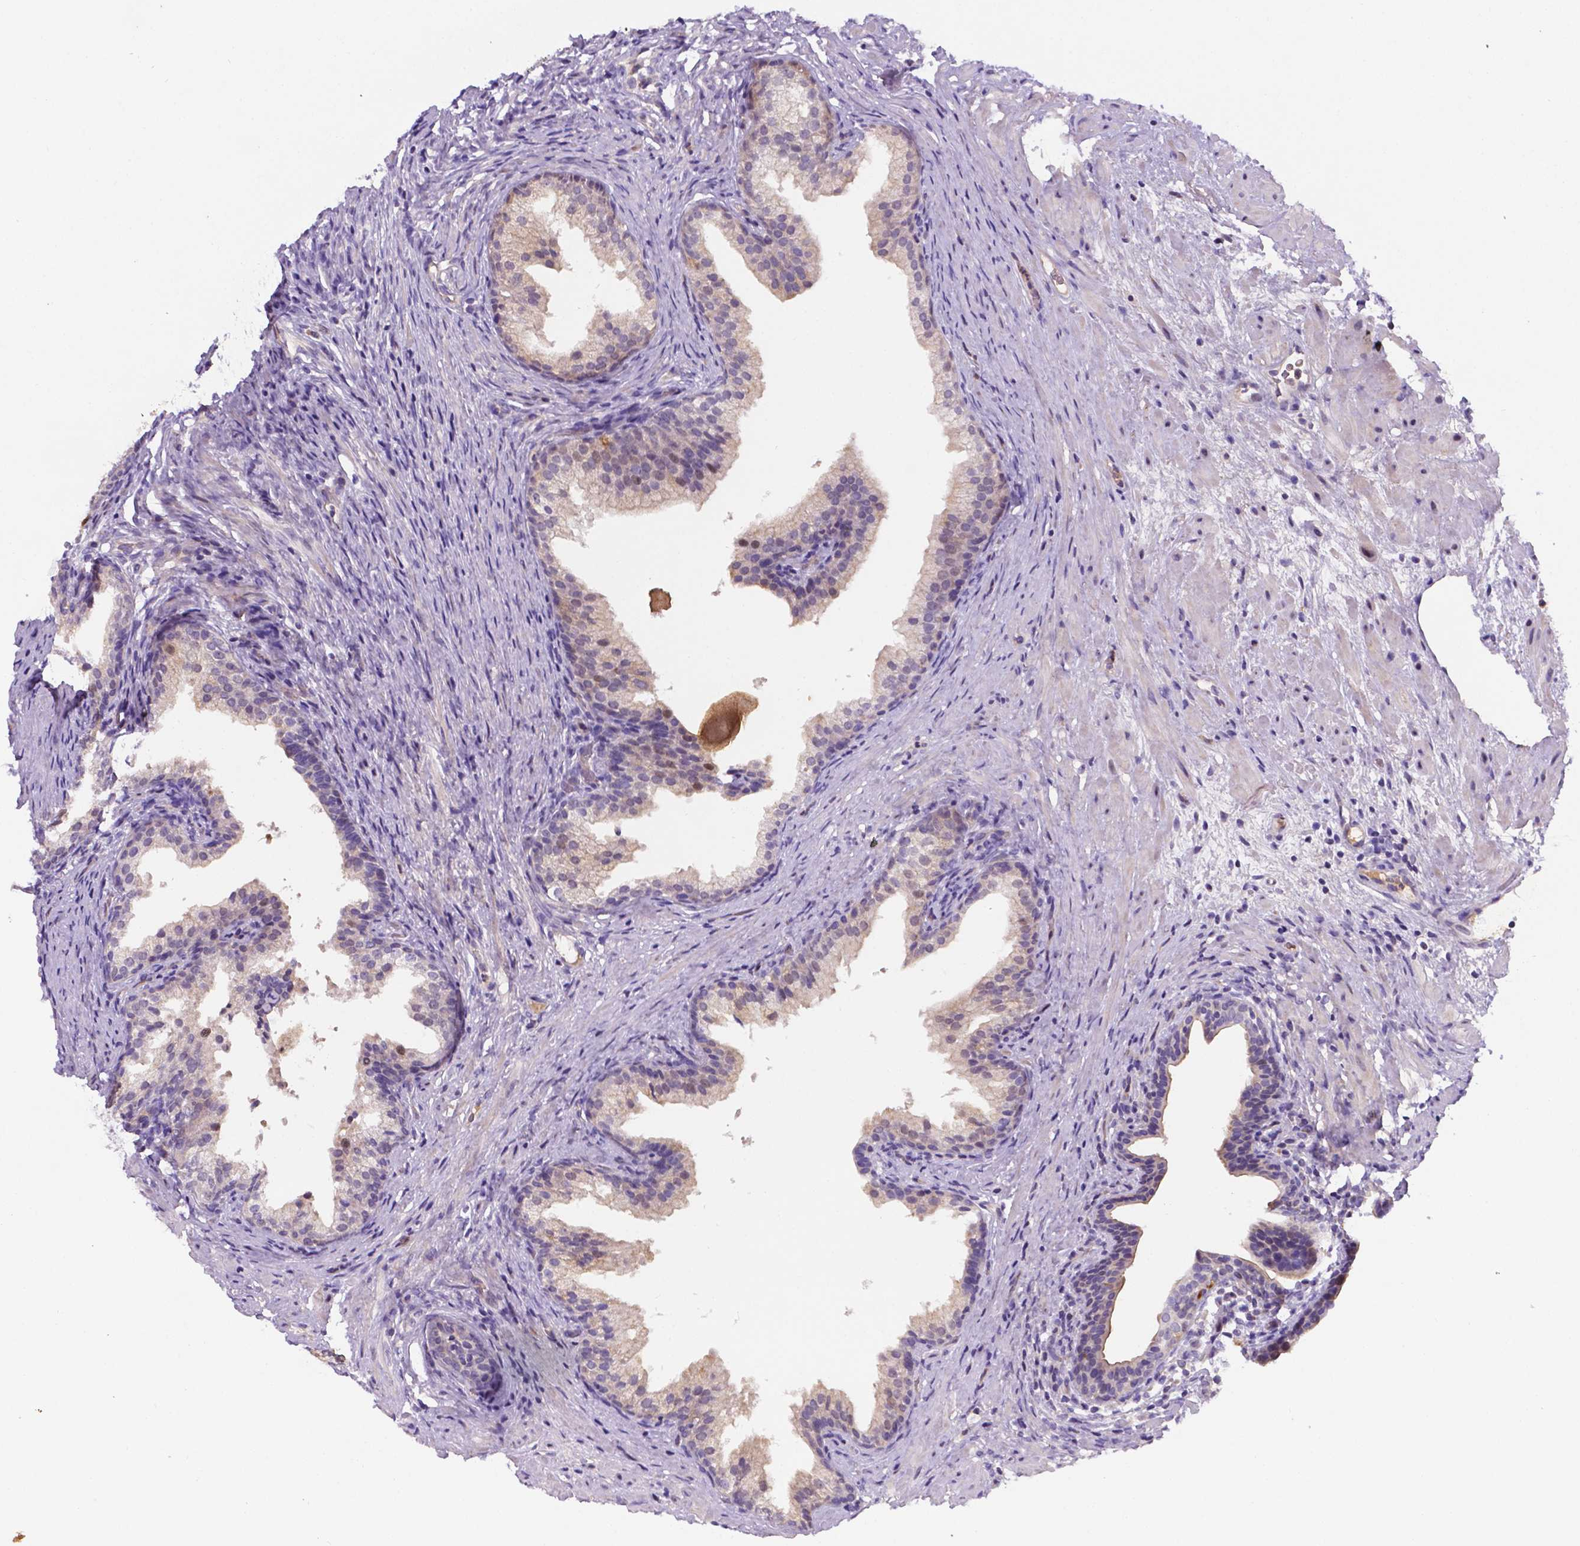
{"staining": {"intensity": "negative", "quantity": "none", "location": "none"}, "tissue": "prostate cancer", "cell_type": "Tumor cells", "image_type": "cancer", "snomed": [{"axis": "morphology", "description": "Adenocarcinoma, Low grade"}, {"axis": "topography", "description": "Prostate and seminal vesicle, NOS"}], "caption": "Immunohistochemistry (IHC) photomicrograph of neoplastic tissue: prostate cancer (adenocarcinoma (low-grade)) stained with DAB displays no significant protein positivity in tumor cells.", "gene": "TM4SF20", "patient": {"sex": "male", "age": 71}}